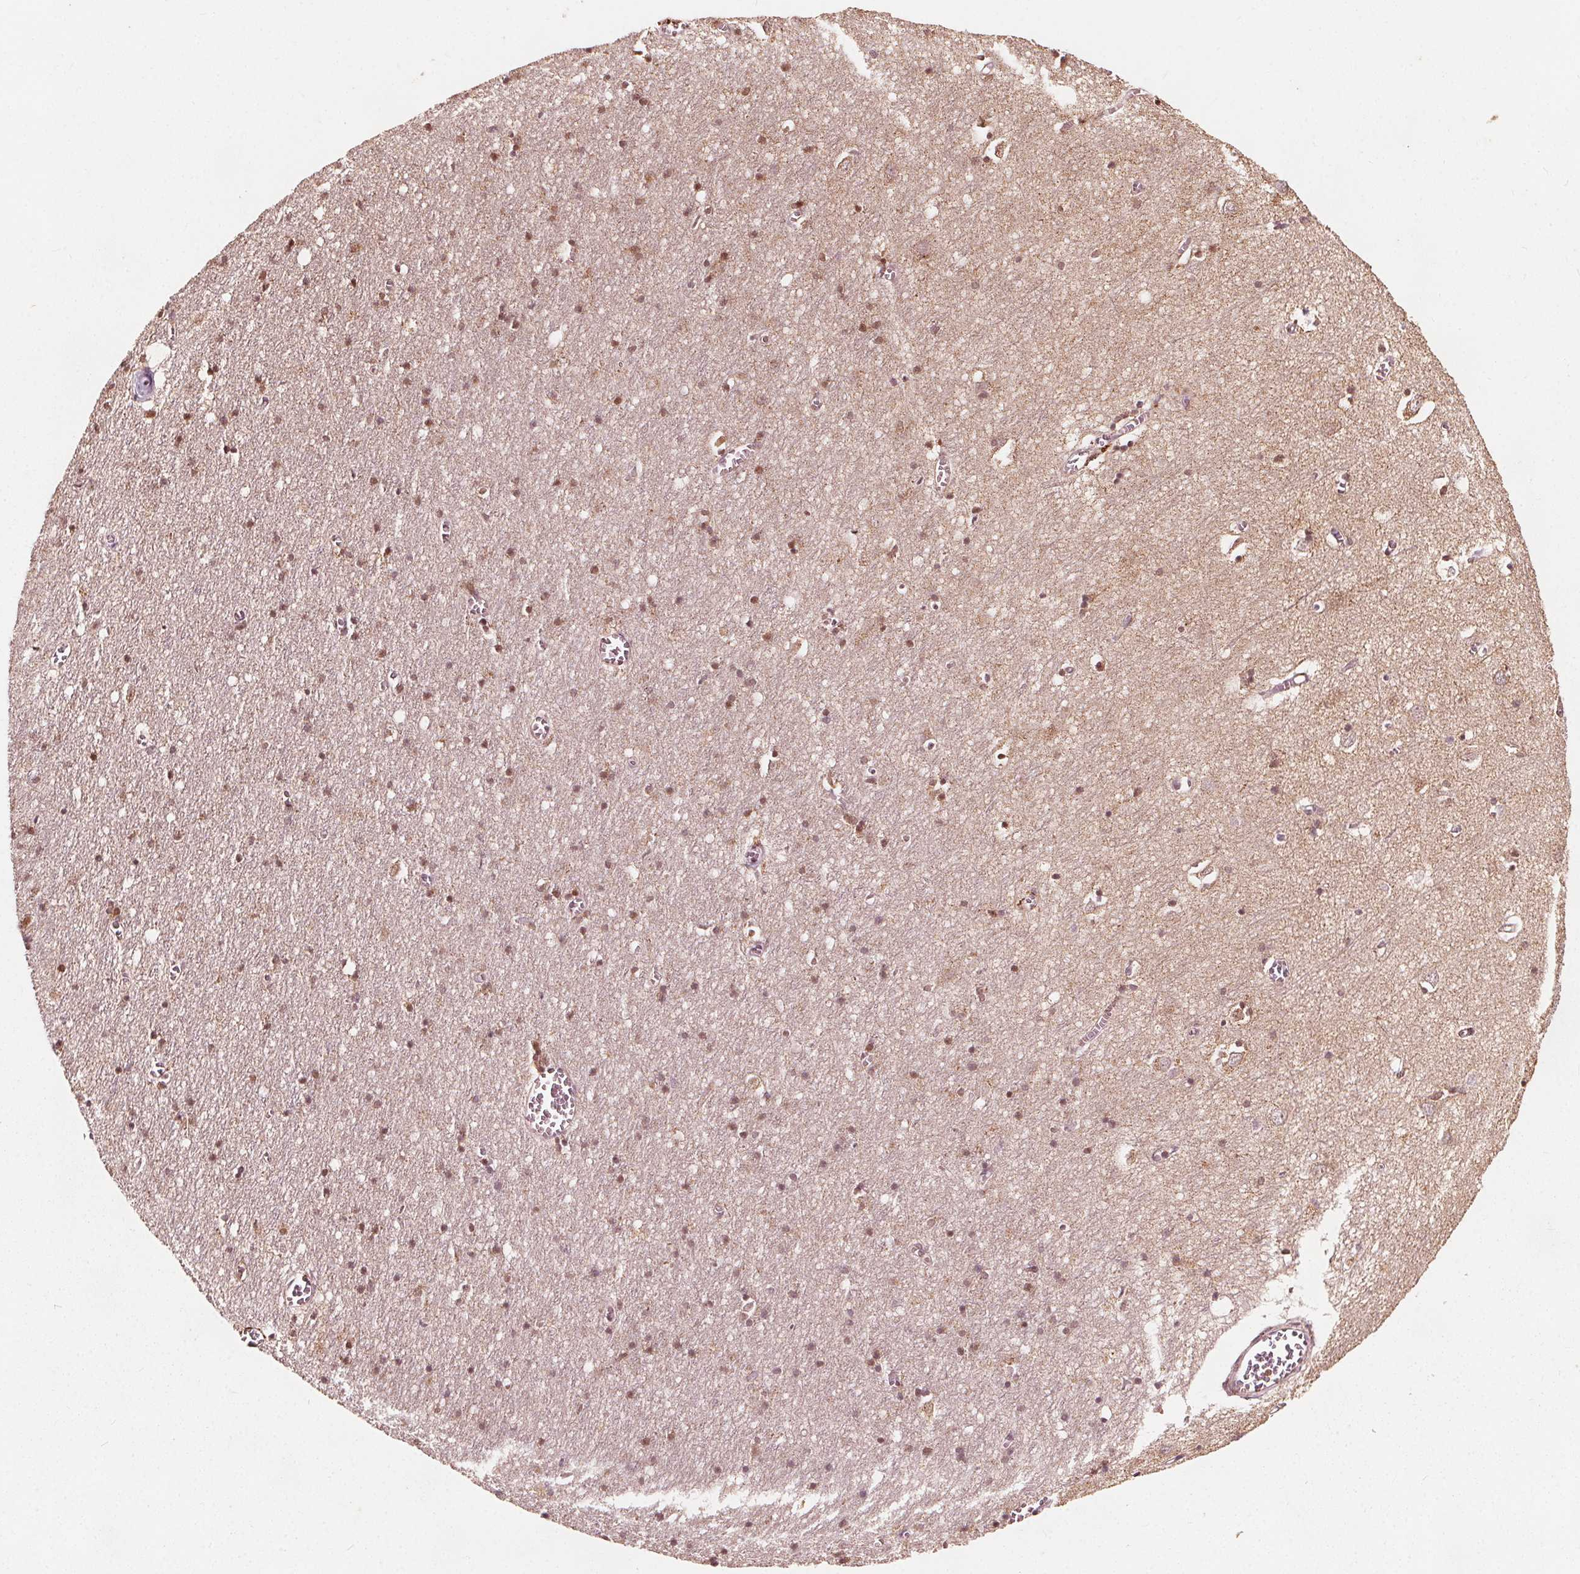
{"staining": {"intensity": "weak", "quantity": ">75%", "location": "cytoplasmic/membranous"}, "tissue": "cerebral cortex", "cell_type": "Endothelial cells", "image_type": "normal", "snomed": [{"axis": "morphology", "description": "Normal tissue, NOS"}, {"axis": "topography", "description": "Cerebral cortex"}], "caption": "This photomicrograph exhibits unremarkable cerebral cortex stained with IHC to label a protein in brown. The cytoplasmic/membranous of endothelial cells show weak positivity for the protein. Nuclei are counter-stained blue.", "gene": "AIP", "patient": {"sex": "male", "age": 70}}